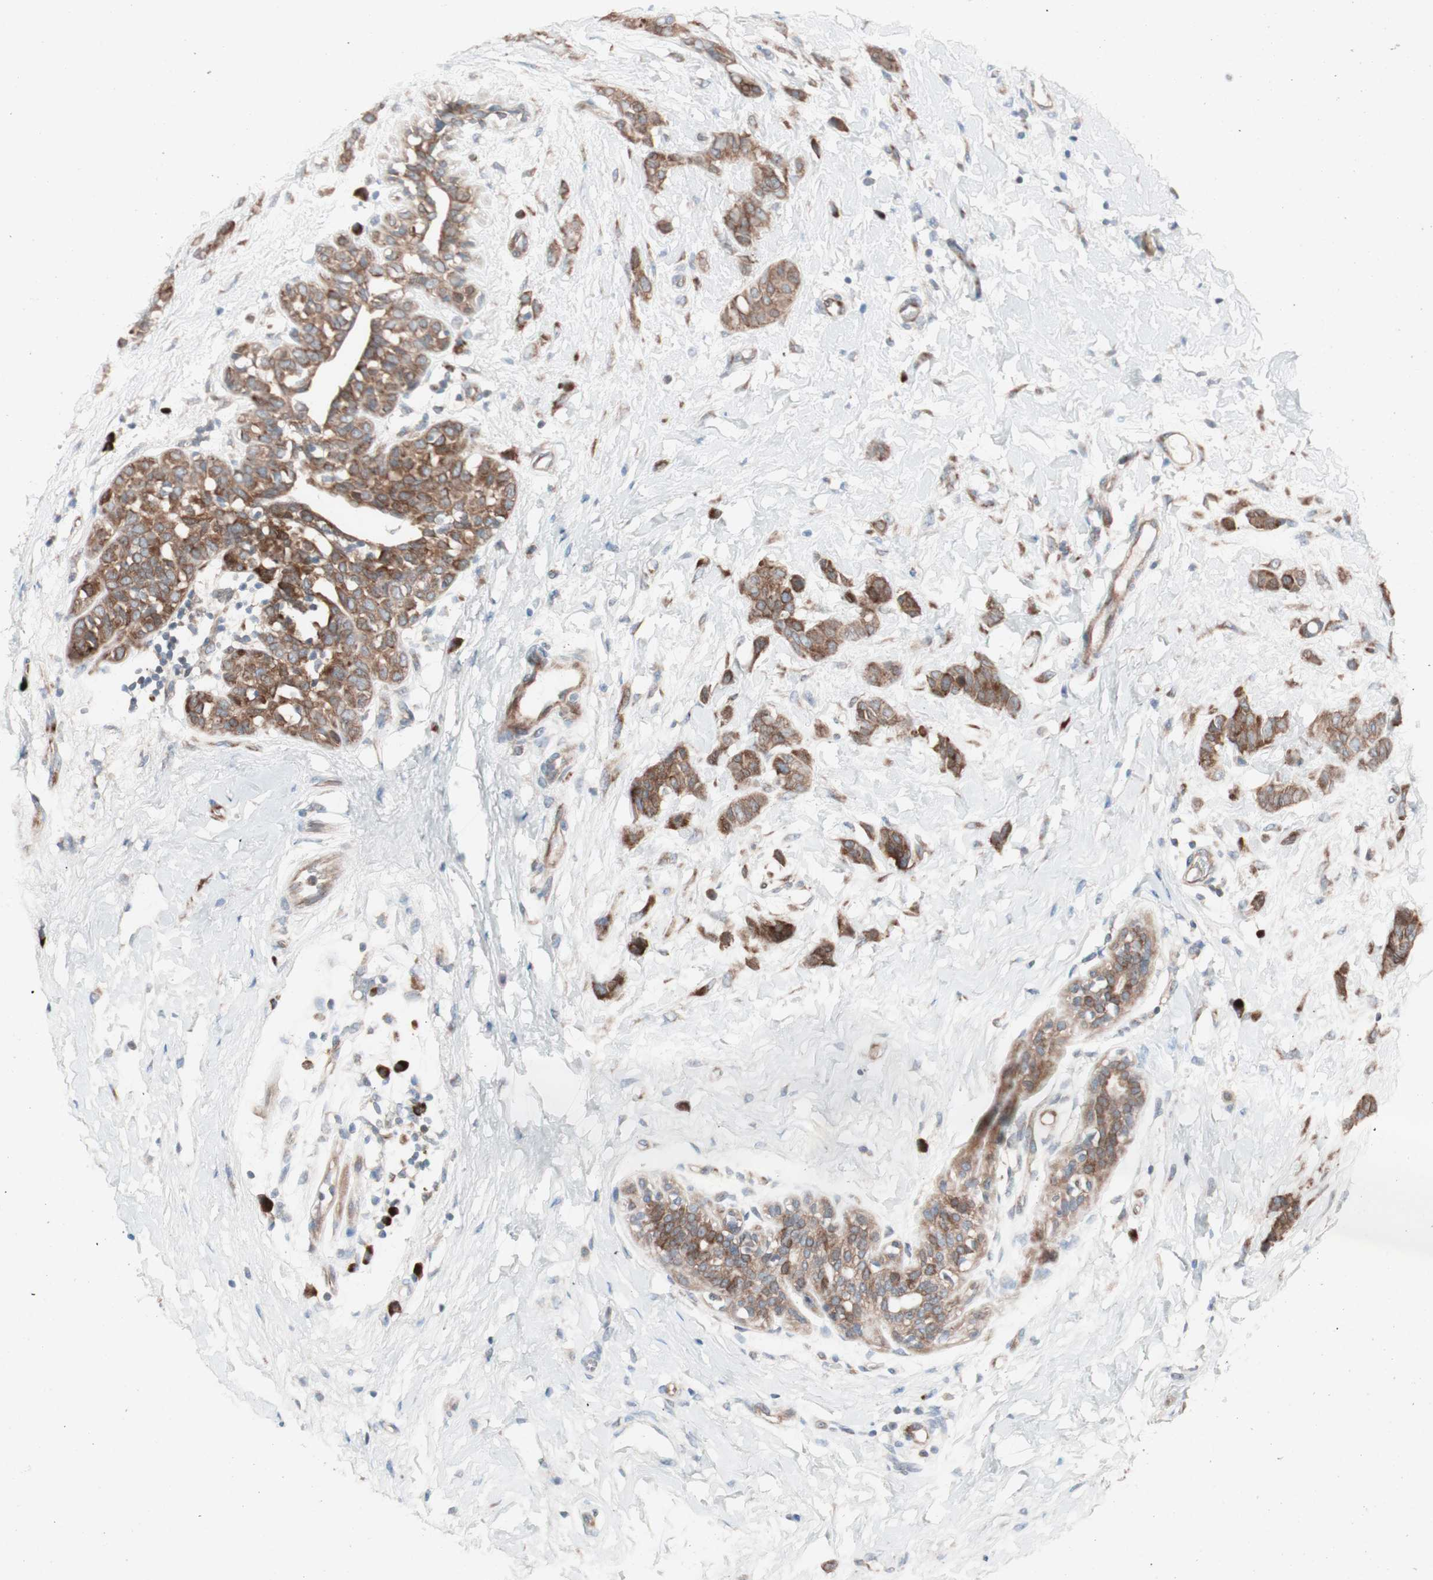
{"staining": {"intensity": "strong", "quantity": ">75%", "location": "cytoplasmic/membranous"}, "tissue": "breast cancer", "cell_type": "Tumor cells", "image_type": "cancer", "snomed": [{"axis": "morphology", "description": "Lobular carcinoma, in situ"}, {"axis": "morphology", "description": "Lobular carcinoma"}, {"axis": "topography", "description": "Breast"}], "caption": "Breast lobular carcinoma in situ was stained to show a protein in brown. There is high levels of strong cytoplasmic/membranous expression in approximately >75% of tumor cells. (brown staining indicates protein expression, while blue staining denotes nuclei).", "gene": "FAAH", "patient": {"sex": "female", "age": 41}}